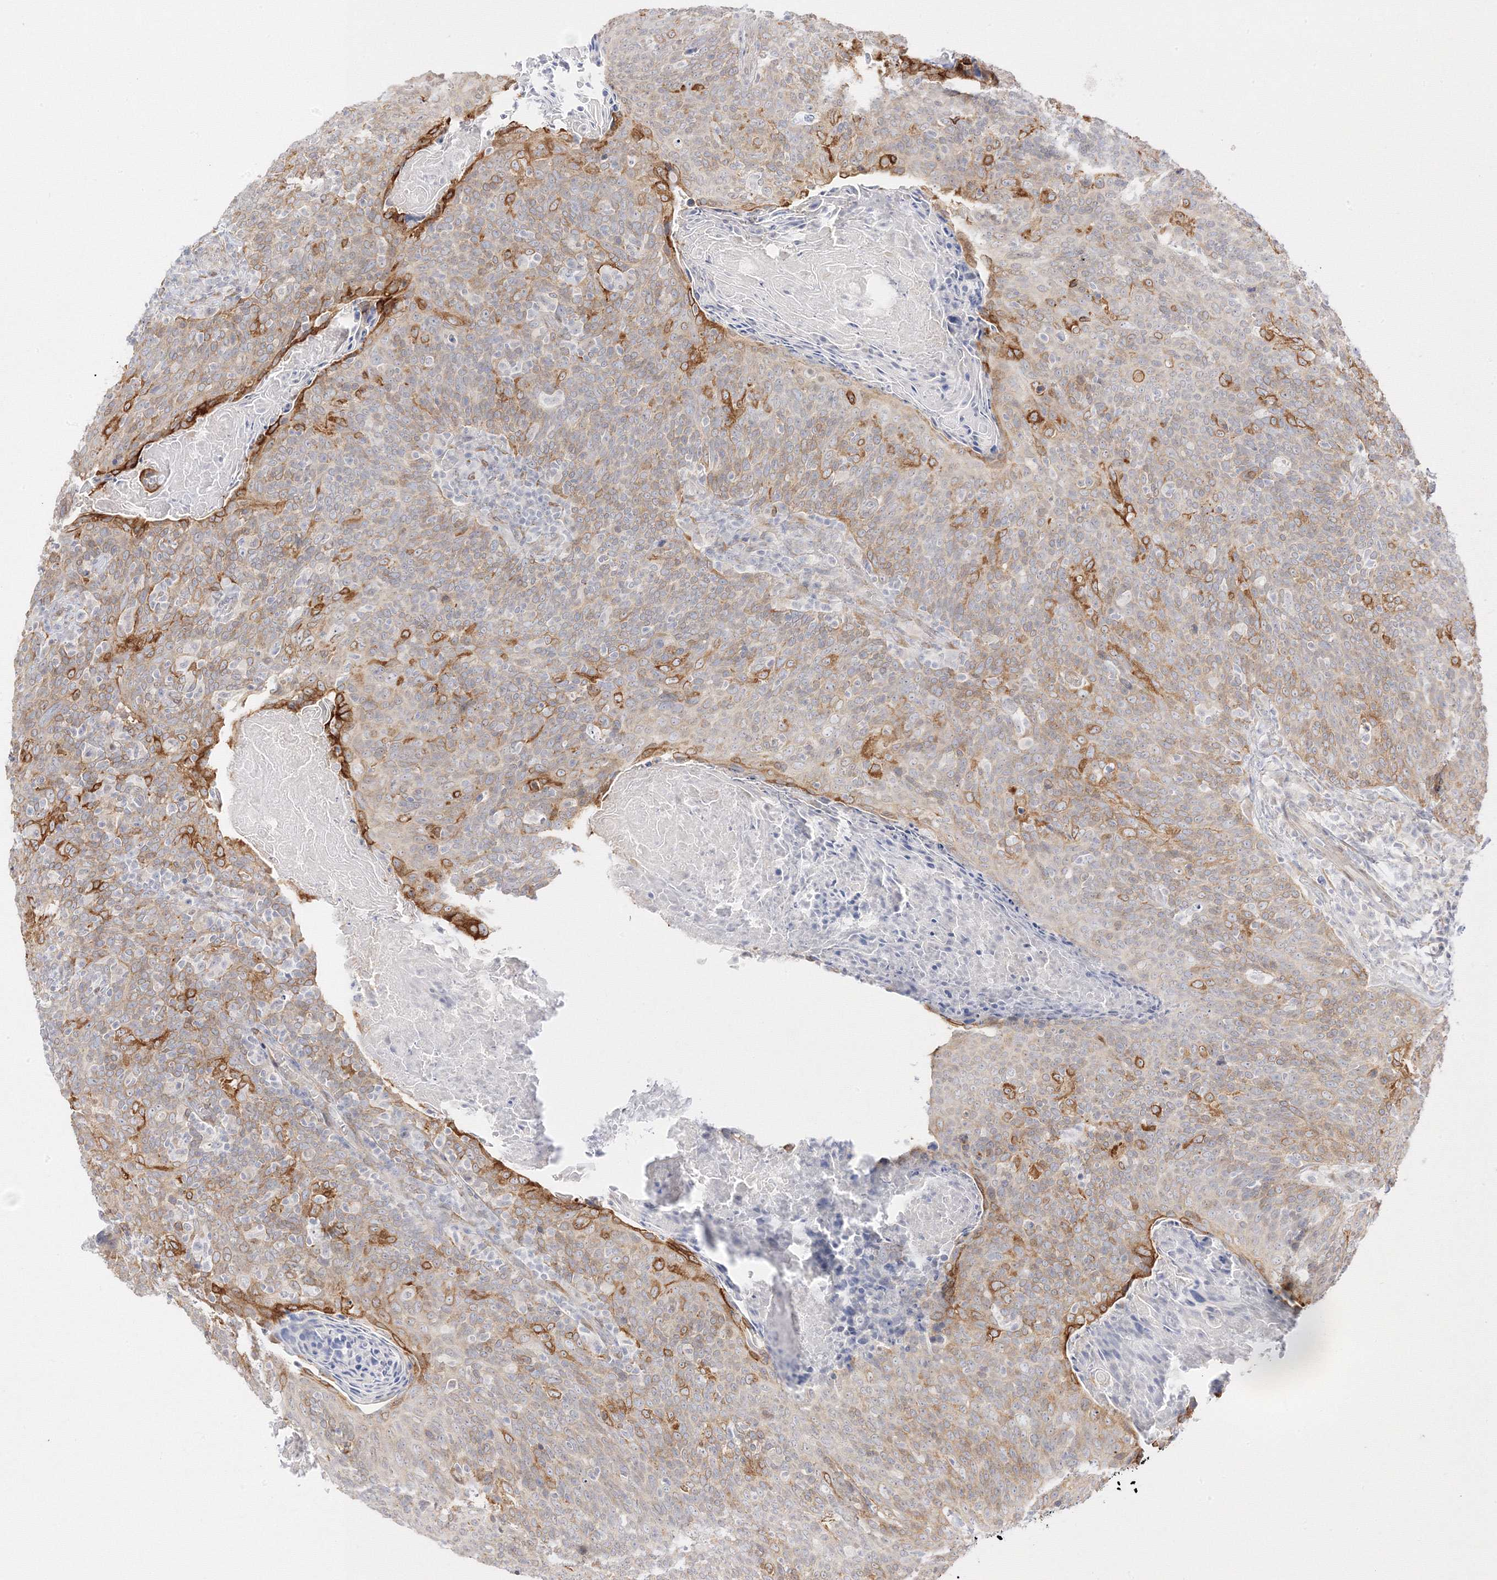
{"staining": {"intensity": "strong", "quantity": "<25%", "location": "cytoplasmic/membranous"}, "tissue": "head and neck cancer", "cell_type": "Tumor cells", "image_type": "cancer", "snomed": [{"axis": "morphology", "description": "Squamous cell carcinoma, NOS"}, {"axis": "morphology", "description": "Squamous cell carcinoma, metastatic, NOS"}, {"axis": "topography", "description": "Lymph node"}, {"axis": "topography", "description": "Head-Neck"}], "caption": "Head and neck cancer tissue displays strong cytoplasmic/membranous positivity in approximately <25% of tumor cells", "gene": "C2CD2", "patient": {"sex": "male", "age": 62}}